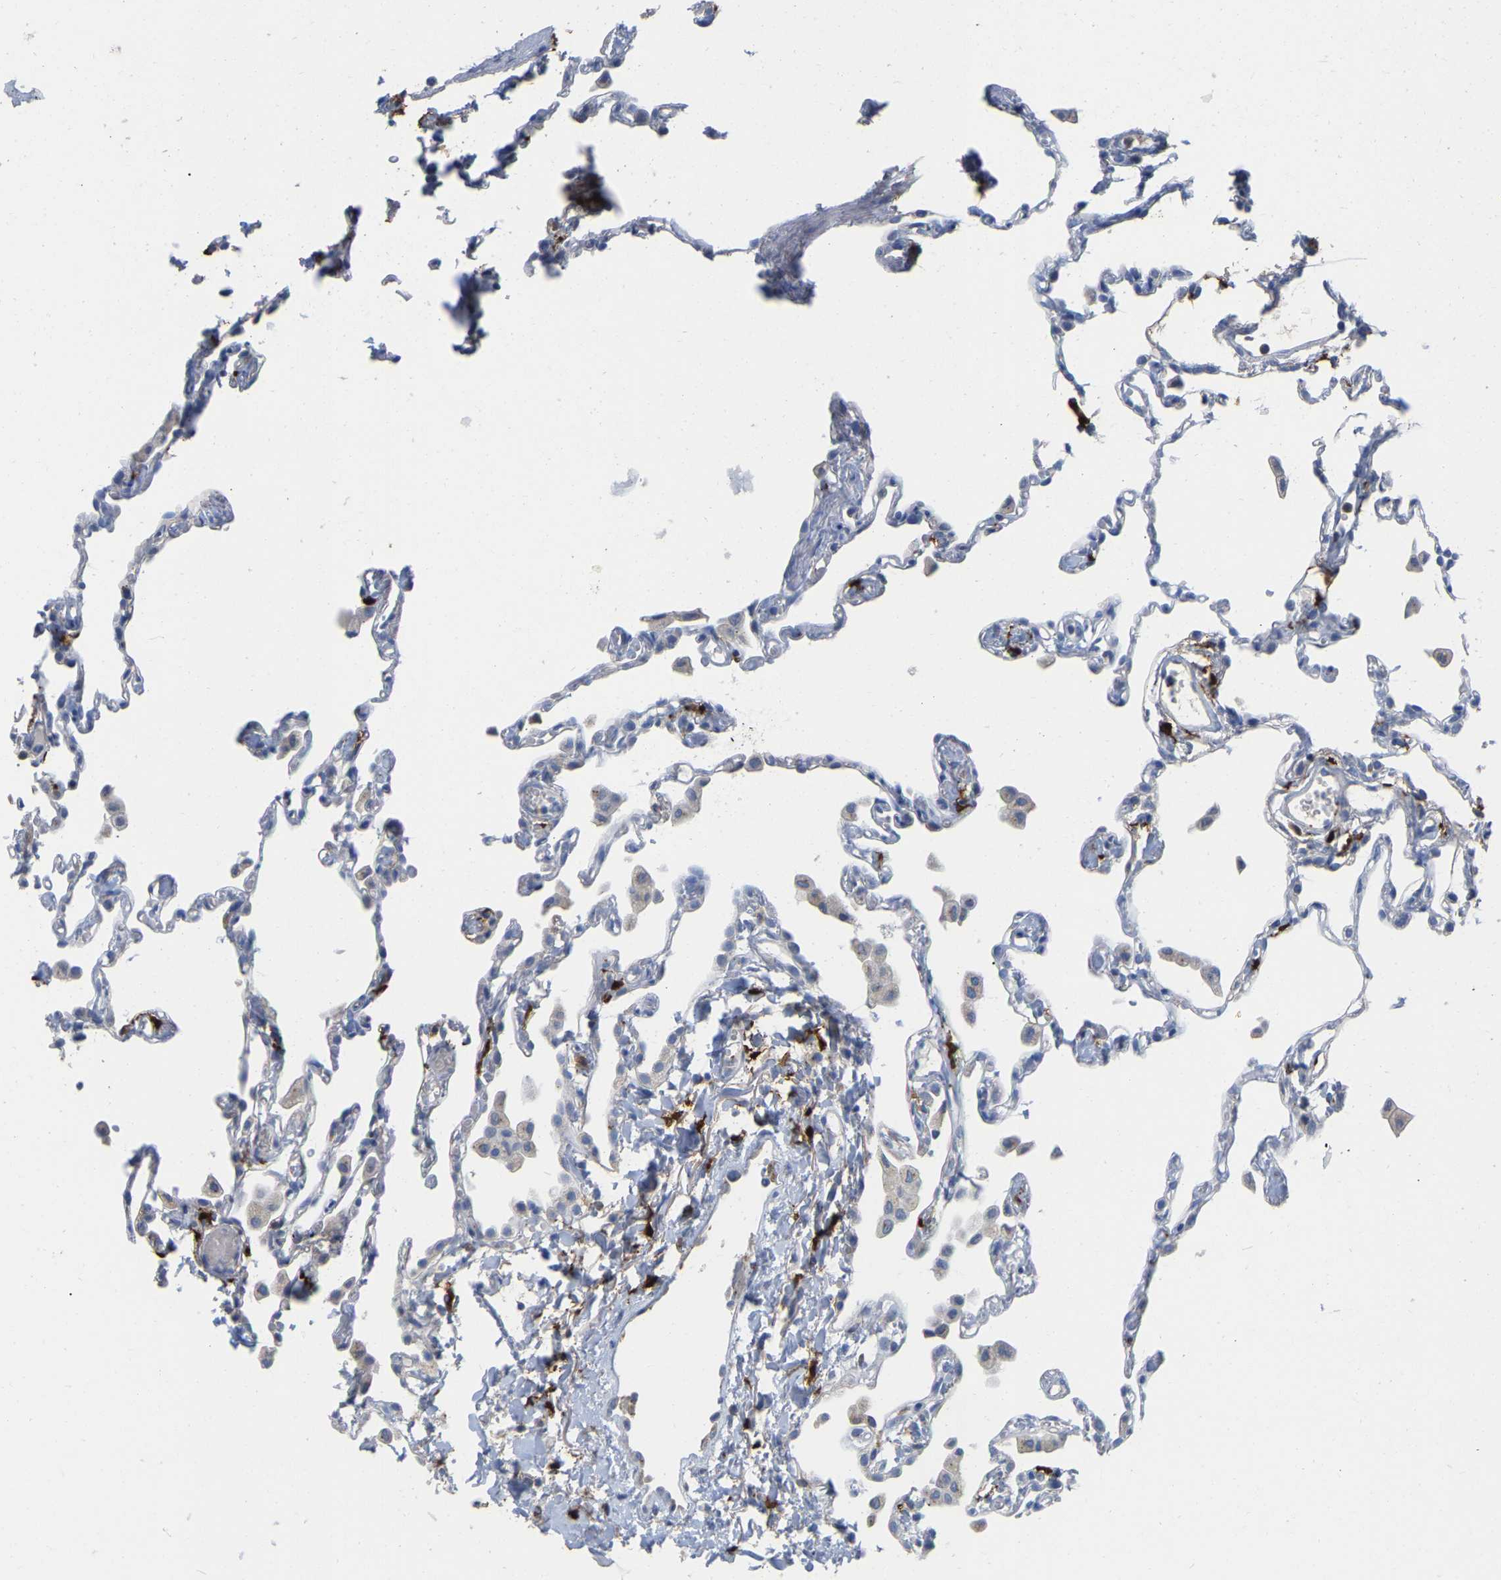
{"staining": {"intensity": "negative", "quantity": "none", "location": "none"}, "tissue": "lung", "cell_type": "Alveolar cells", "image_type": "normal", "snomed": [{"axis": "morphology", "description": "Normal tissue, NOS"}, {"axis": "topography", "description": "Lung"}], "caption": "High power microscopy micrograph of an immunohistochemistry image of unremarkable lung, revealing no significant staining in alveolar cells.", "gene": "ULBP2", "patient": {"sex": "female", "age": 49}}